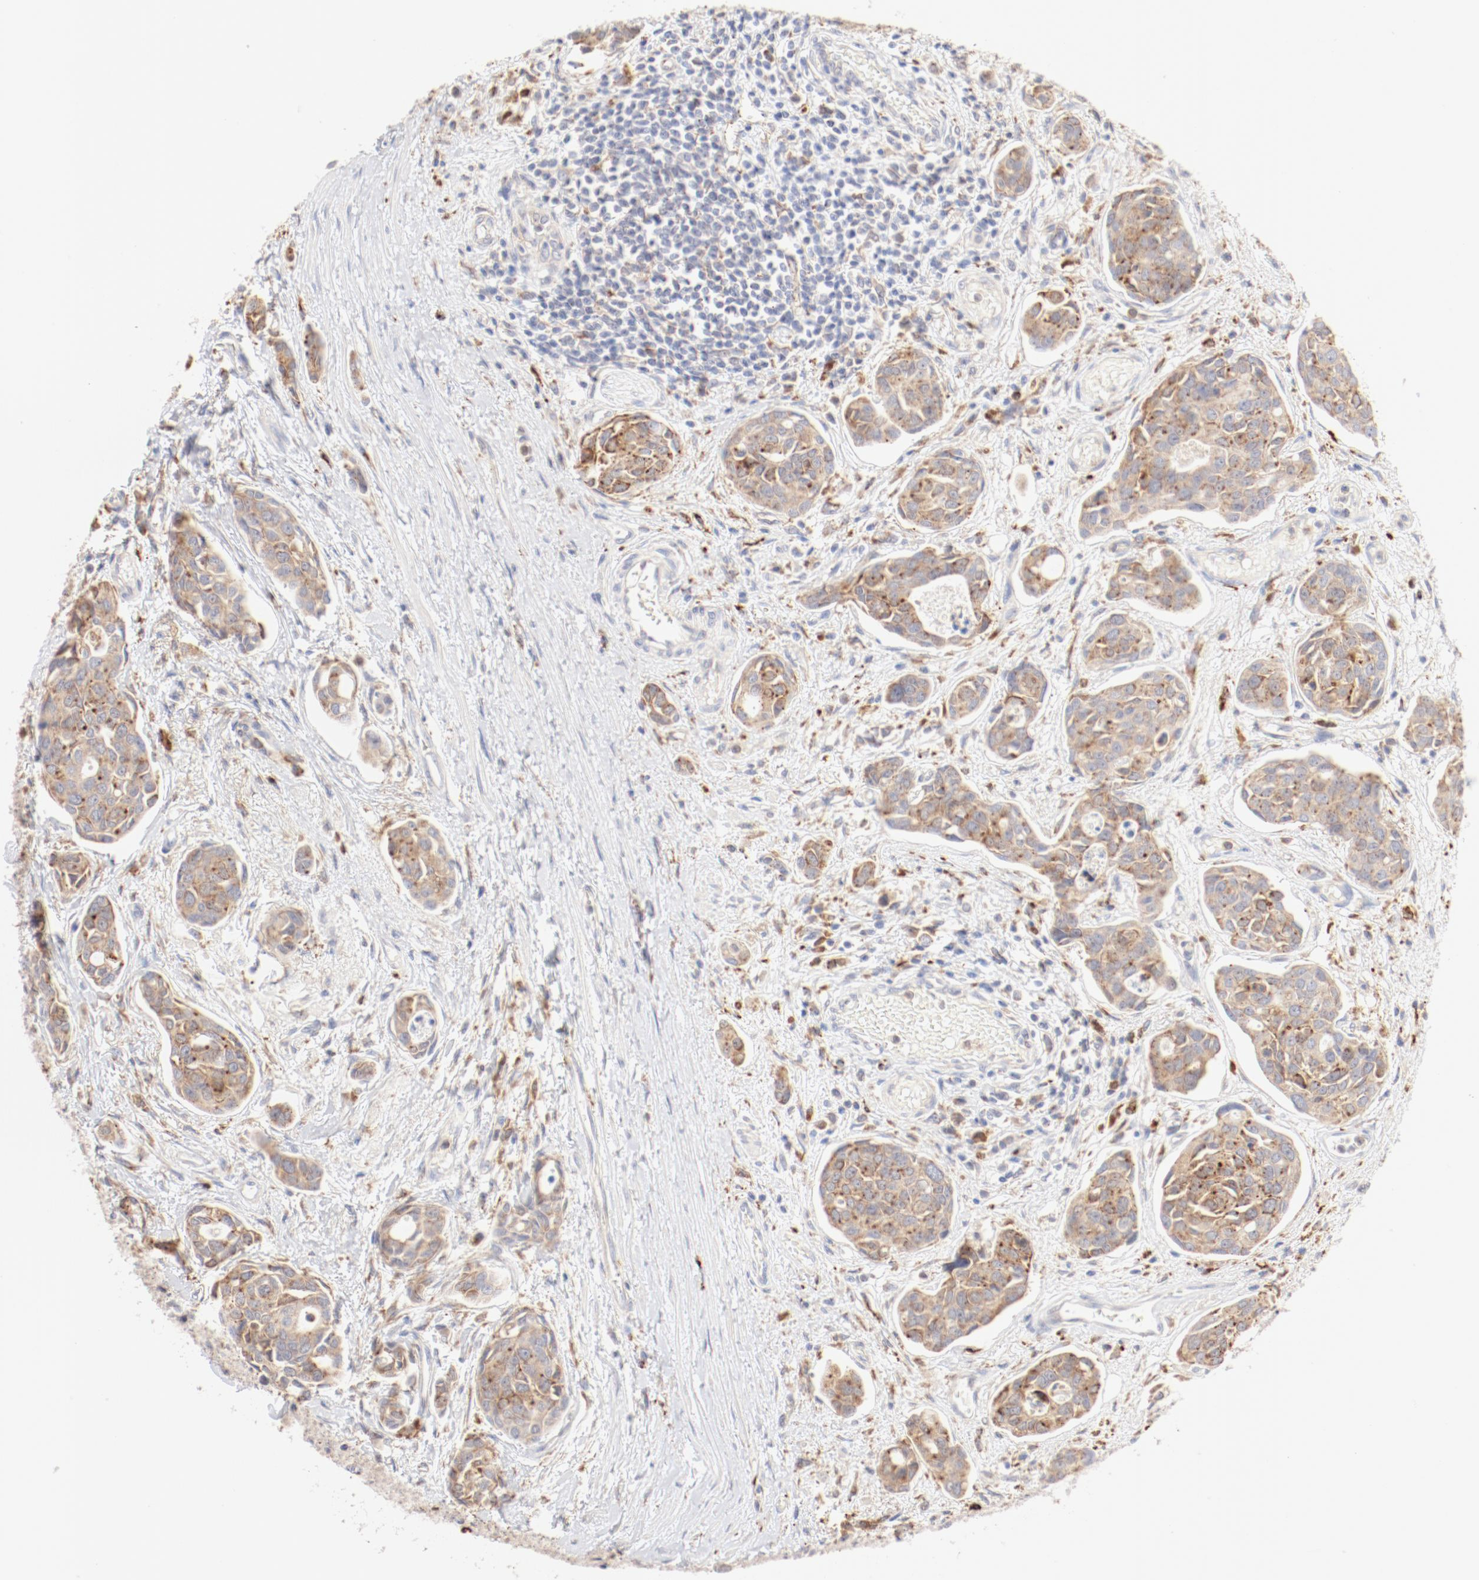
{"staining": {"intensity": "moderate", "quantity": ">75%", "location": "cytoplasmic/membranous"}, "tissue": "urothelial cancer", "cell_type": "Tumor cells", "image_type": "cancer", "snomed": [{"axis": "morphology", "description": "Urothelial carcinoma, High grade"}, {"axis": "topography", "description": "Urinary bladder"}], "caption": "High-magnification brightfield microscopy of urothelial cancer stained with DAB (brown) and counterstained with hematoxylin (blue). tumor cells exhibit moderate cytoplasmic/membranous staining is identified in about>75% of cells.", "gene": "CTSH", "patient": {"sex": "male", "age": 78}}